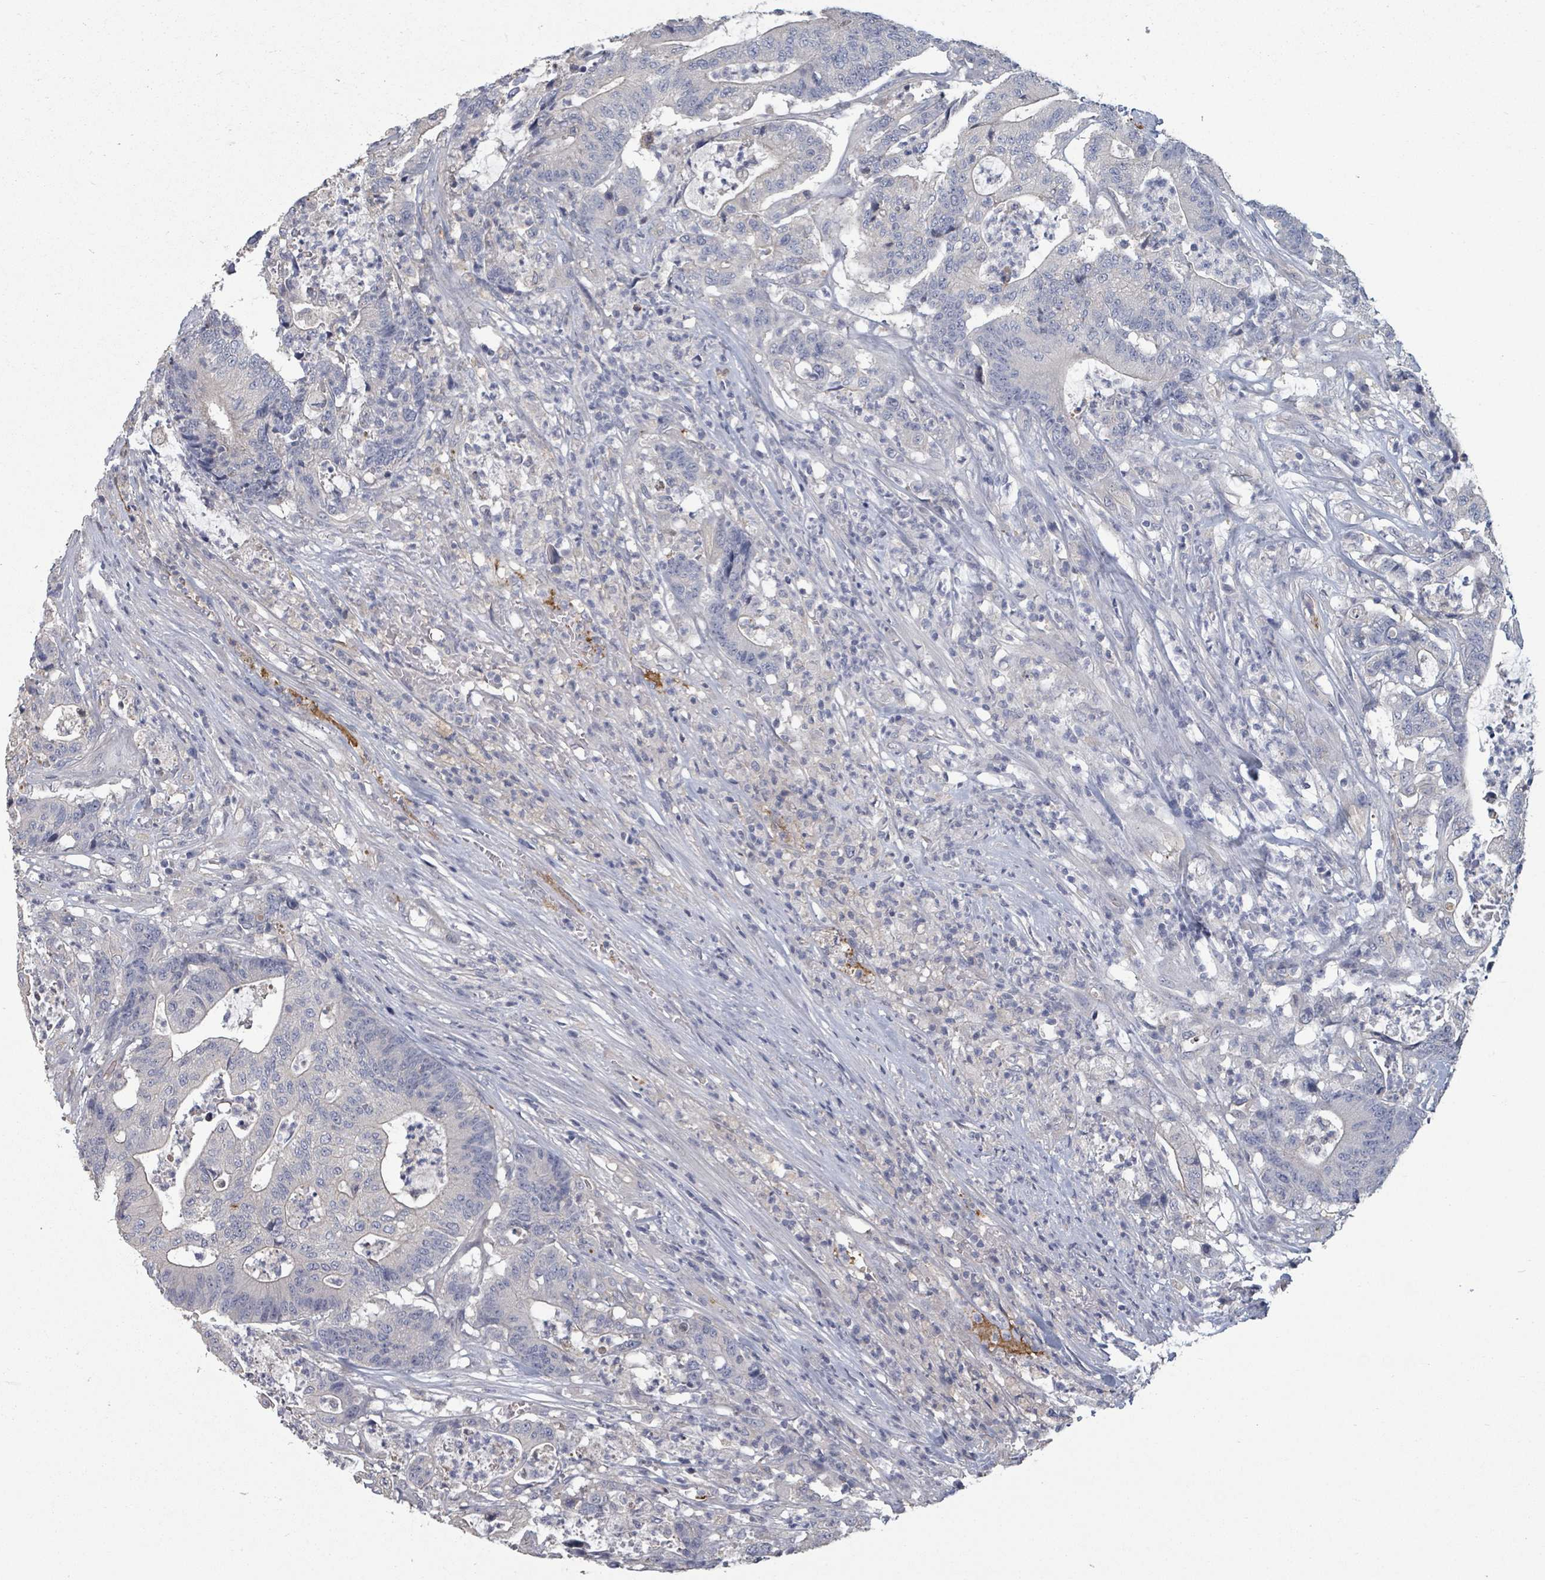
{"staining": {"intensity": "weak", "quantity": "<25%", "location": "cytoplasmic/membranous"}, "tissue": "colorectal cancer", "cell_type": "Tumor cells", "image_type": "cancer", "snomed": [{"axis": "morphology", "description": "Adenocarcinoma, NOS"}, {"axis": "topography", "description": "Colon"}], "caption": "Photomicrograph shows no significant protein expression in tumor cells of colorectal adenocarcinoma.", "gene": "PLAUR", "patient": {"sex": "female", "age": 84}}